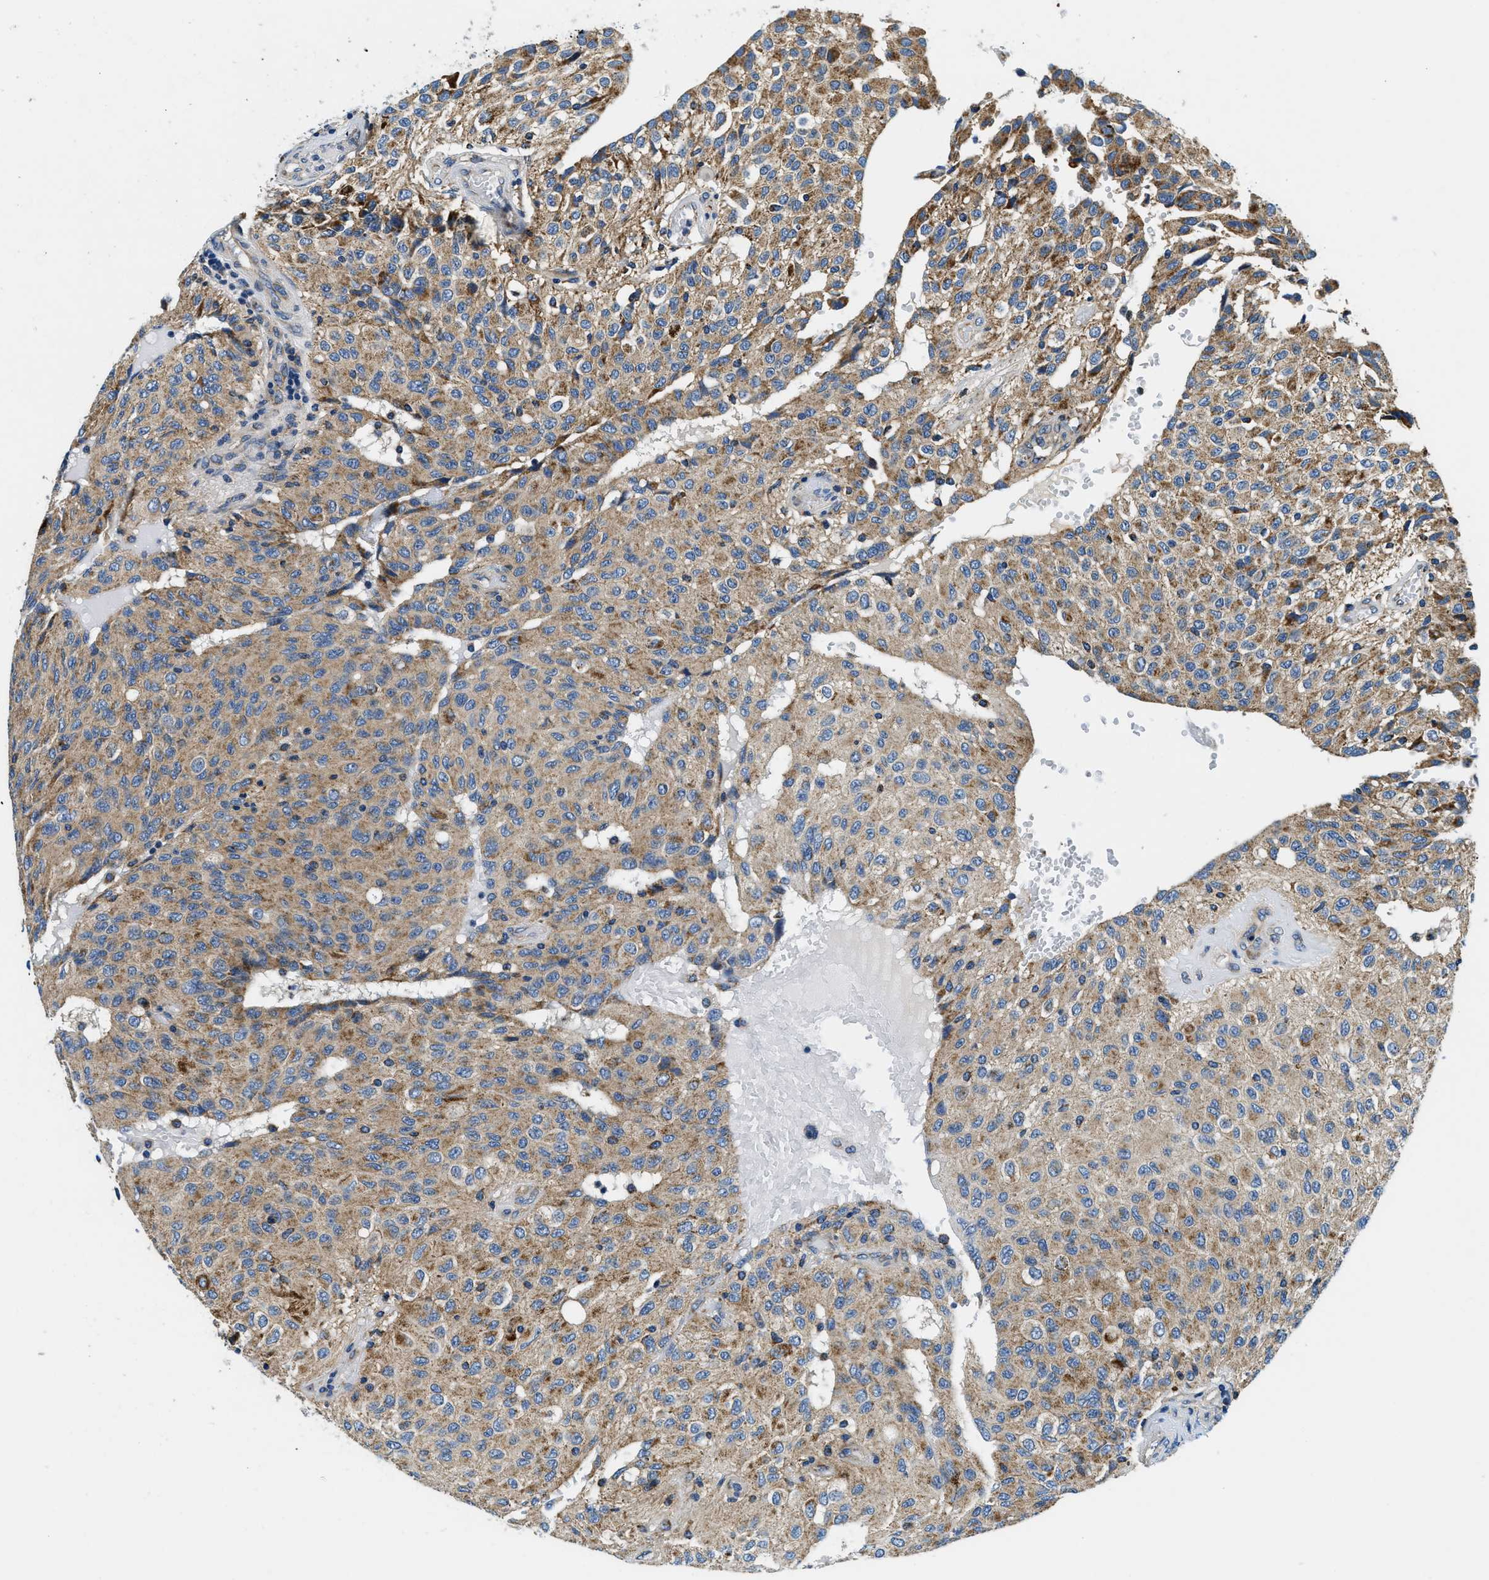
{"staining": {"intensity": "moderate", "quantity": ">75%", "location": "cytoplasmic/membranous"}, "tissue": "glioma", "cell_type": "Tumor cells", "image_type": "cancer", "snomed": [{"axis": "morphology", "description": "Glioma, malignant, High grade"}, {"axis": "topography", "description": "Brain"}], "caption": "Immunohistochemical staining of malignant glioma (high-grade) reveals moderate cytoplasmic/membranous protein staining in approximately >75% of tumor cells.", "gene": "SAMD4B", "patient": {"sex": "male", "age": 32}}